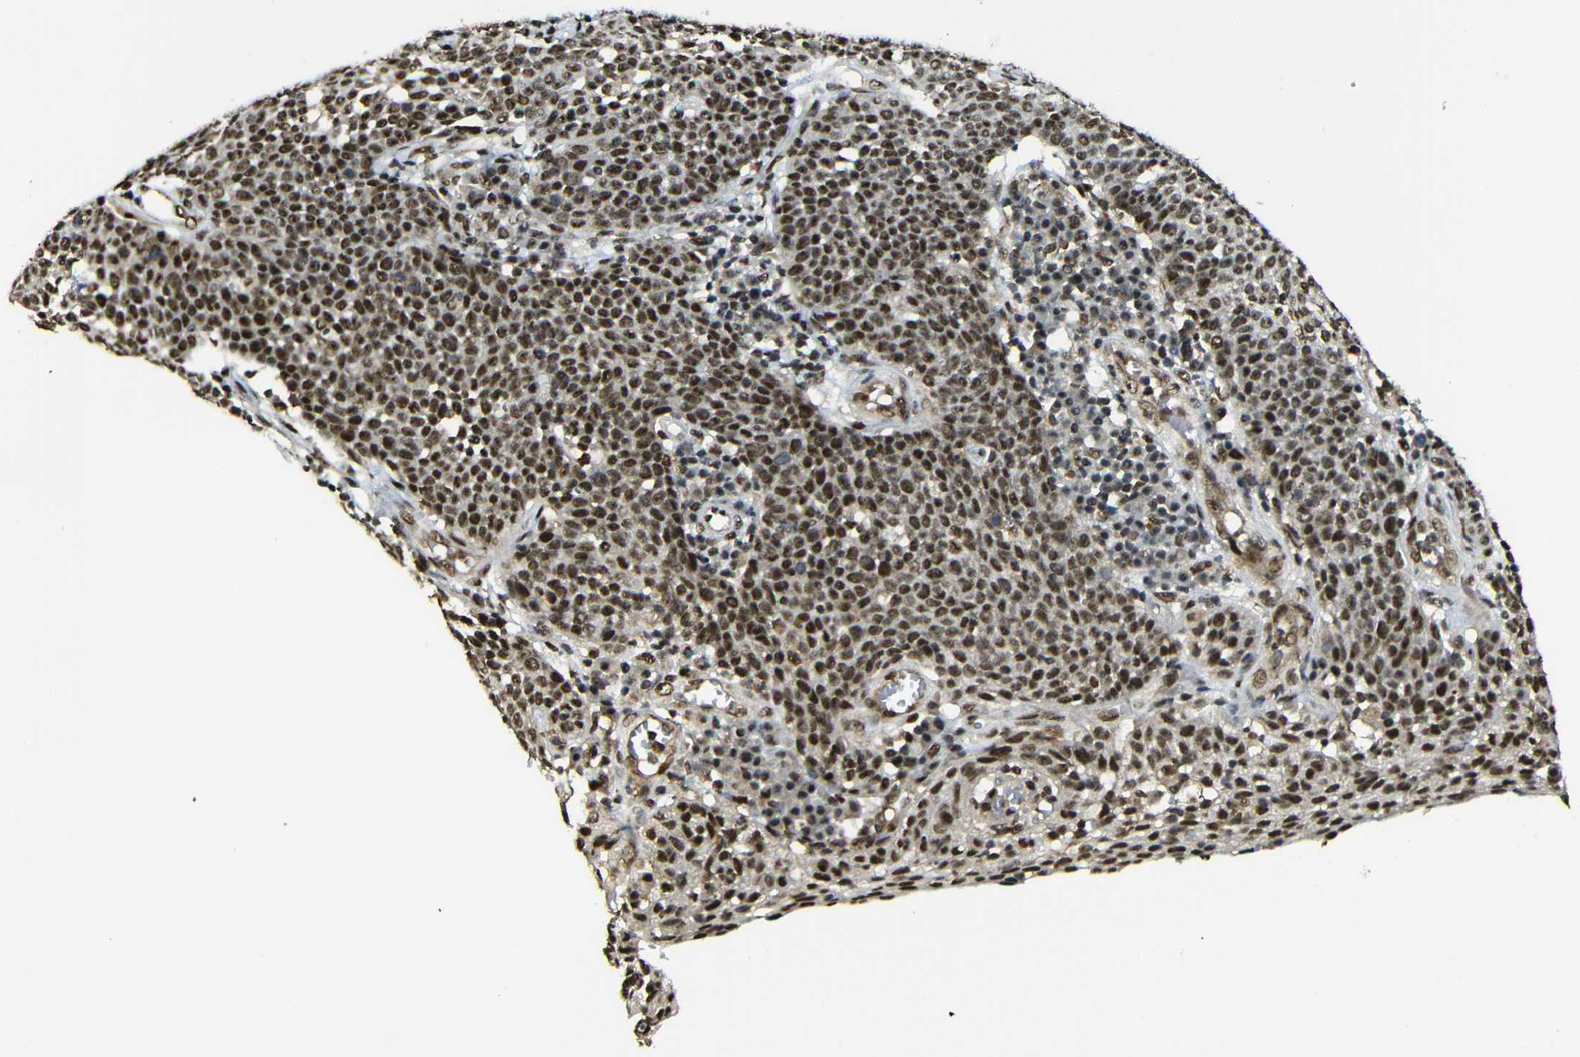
{"staining": {"intensity": "moderate", "quantity": ">75%", "location": "cytoplasmic/membranous,nuclear"}, "tissue": "cervical cancer", "cell_type": "Tumor cells", "image_type": "cancer", "snomed": [{"axis": "morphology", "description": "Squamous cell carcinoma, NOS"}, {"axis": "topography", "description": "Cervix"}], "caption": "Squamous cell carcinoma (cervical) stained with immunohistochemistry (IHC) exhibits moderate cytoplasmic/membranous and nuclear expression in approximately >75% of tumor cells.", "gene": "TCF7L2", "patient": {"sex": "female", "age": 34}}